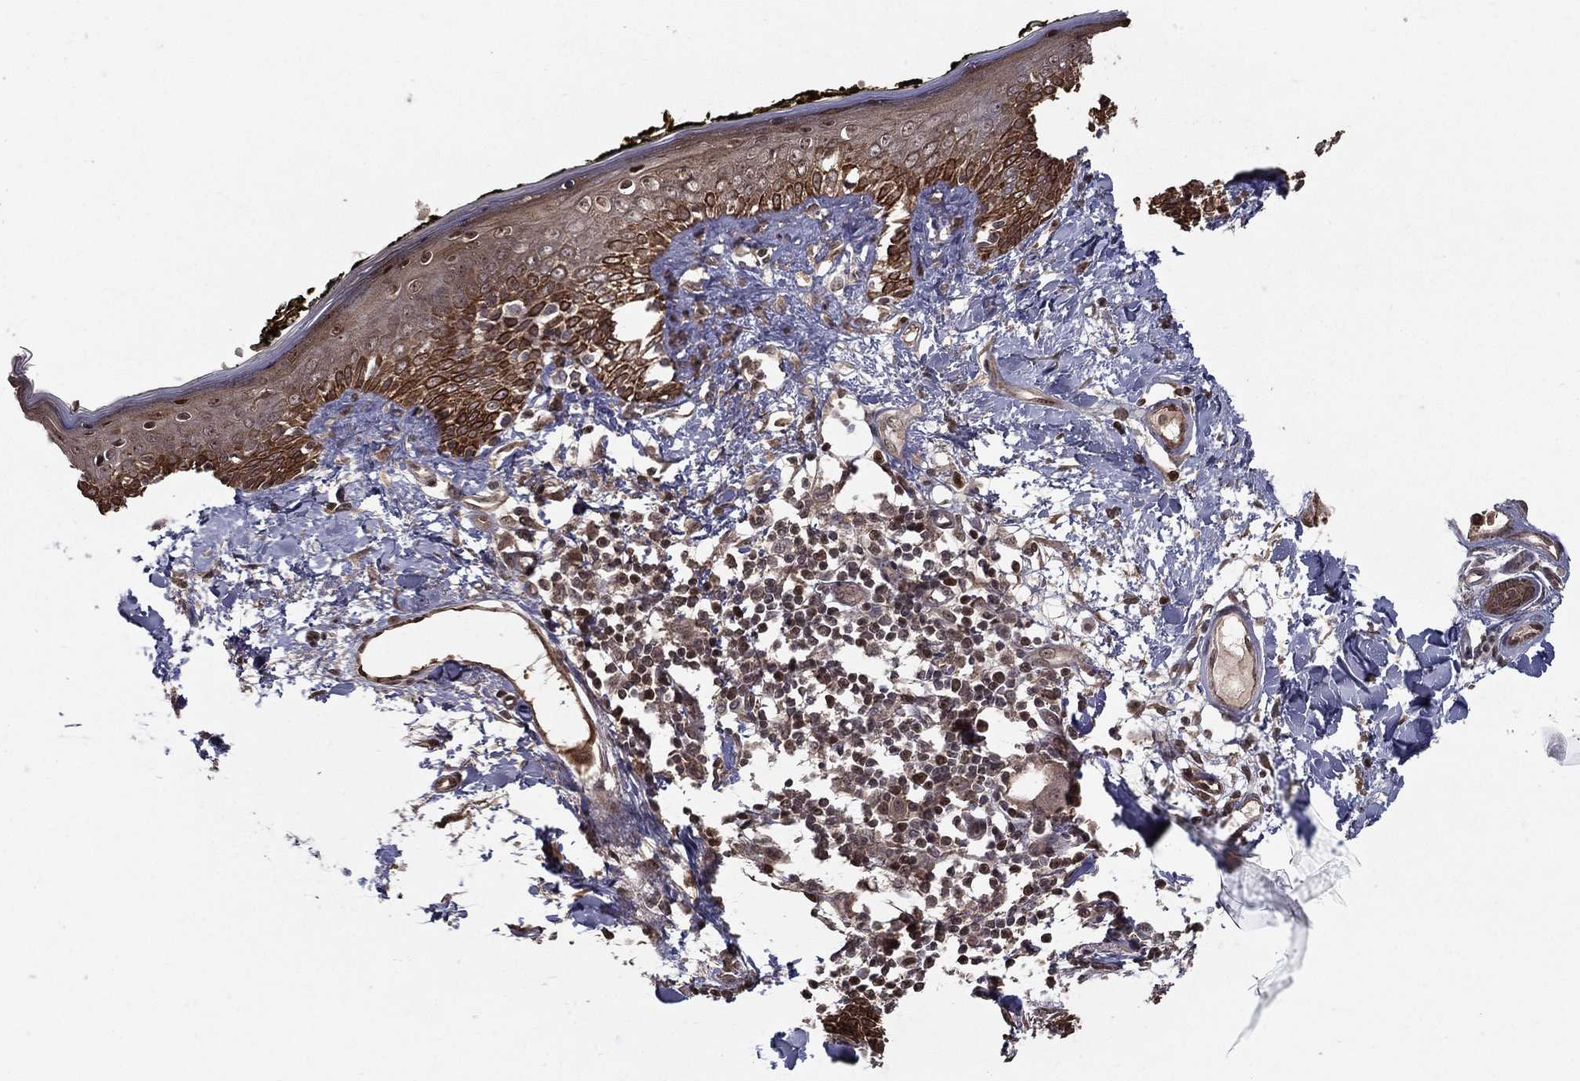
{"staining": {"intensity": "weak", "quantity": "<25%", "location": "cytoplasmic/membranous"}, "tissue": "skin", "cell_type": "Fibroblasts", "image_type": "normal", "snomed": [{"axis": "morphology", "description": "Normal tissue, NOS"}, {"axis": "topography", "description": "Skin"}], "caption": "Fibroblasts show no significant protein positivity in unremarkable skin.", "gene": "SLC6A6", "patient": {"sex": "male", "age": 76}}